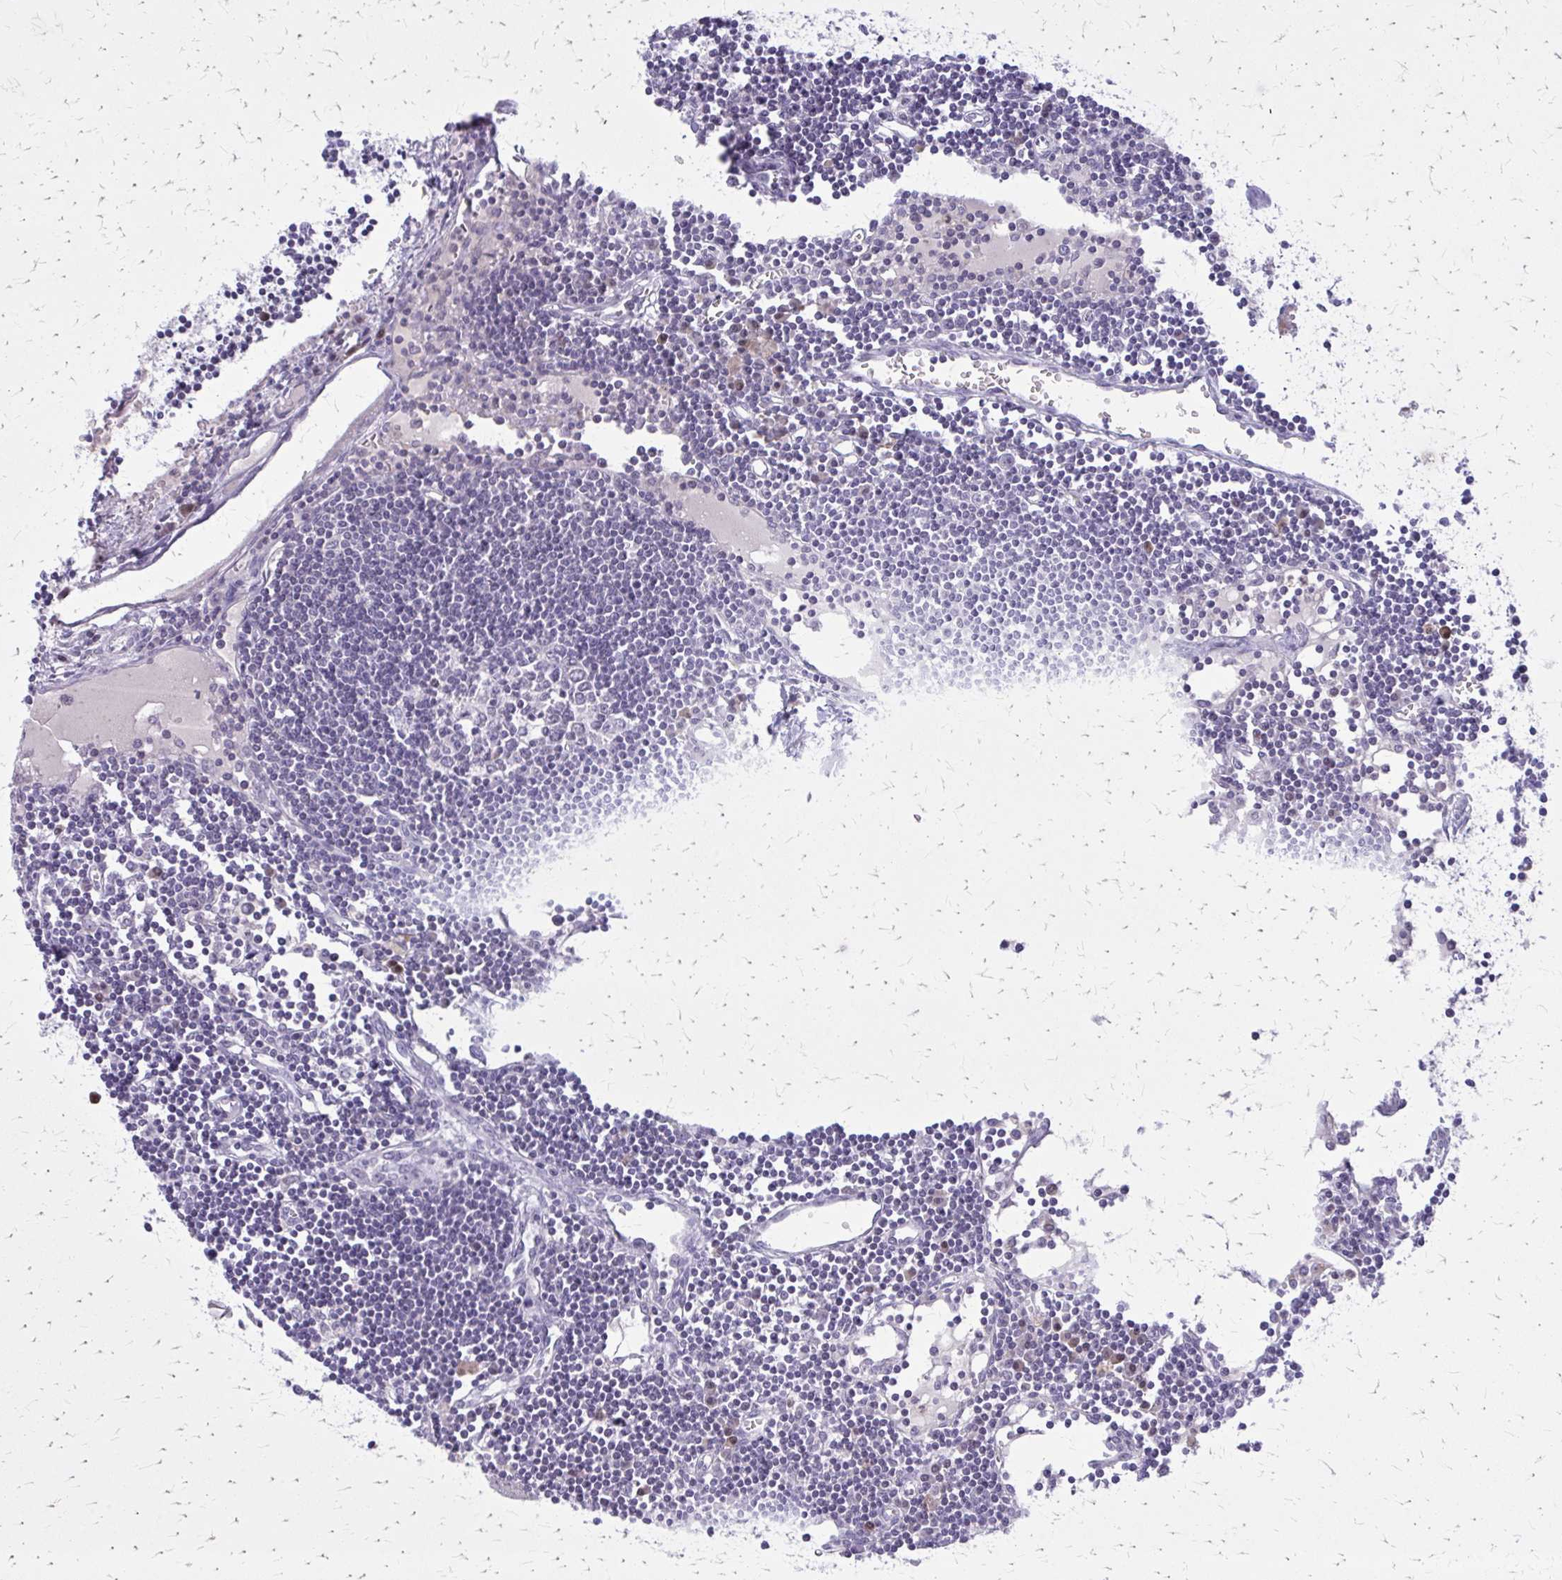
{"staining": {"intensity": "moderate", "quantity": "<25%", "location": "cytoplasmic/membranous,nuclear"}, "tissue": "lymph node", "cell_type": "Germinal center cells", "image_type": "normal", "snomed": [{"axis": "morphology", "description": "Normal tissue, NOS"}, {"axis": "topography", "description": "Lymph node"}], "caption": "The immunohistochemical stain shows moderate cytoplasmic/membranous,nuclear positivity in germinal center cells of unremarkable lymph node. (brown staining indicates protein expression, while blue staining denotes nuclei).", "gene": "GLRX", "patient": {"sex": "female", "age": 65}}